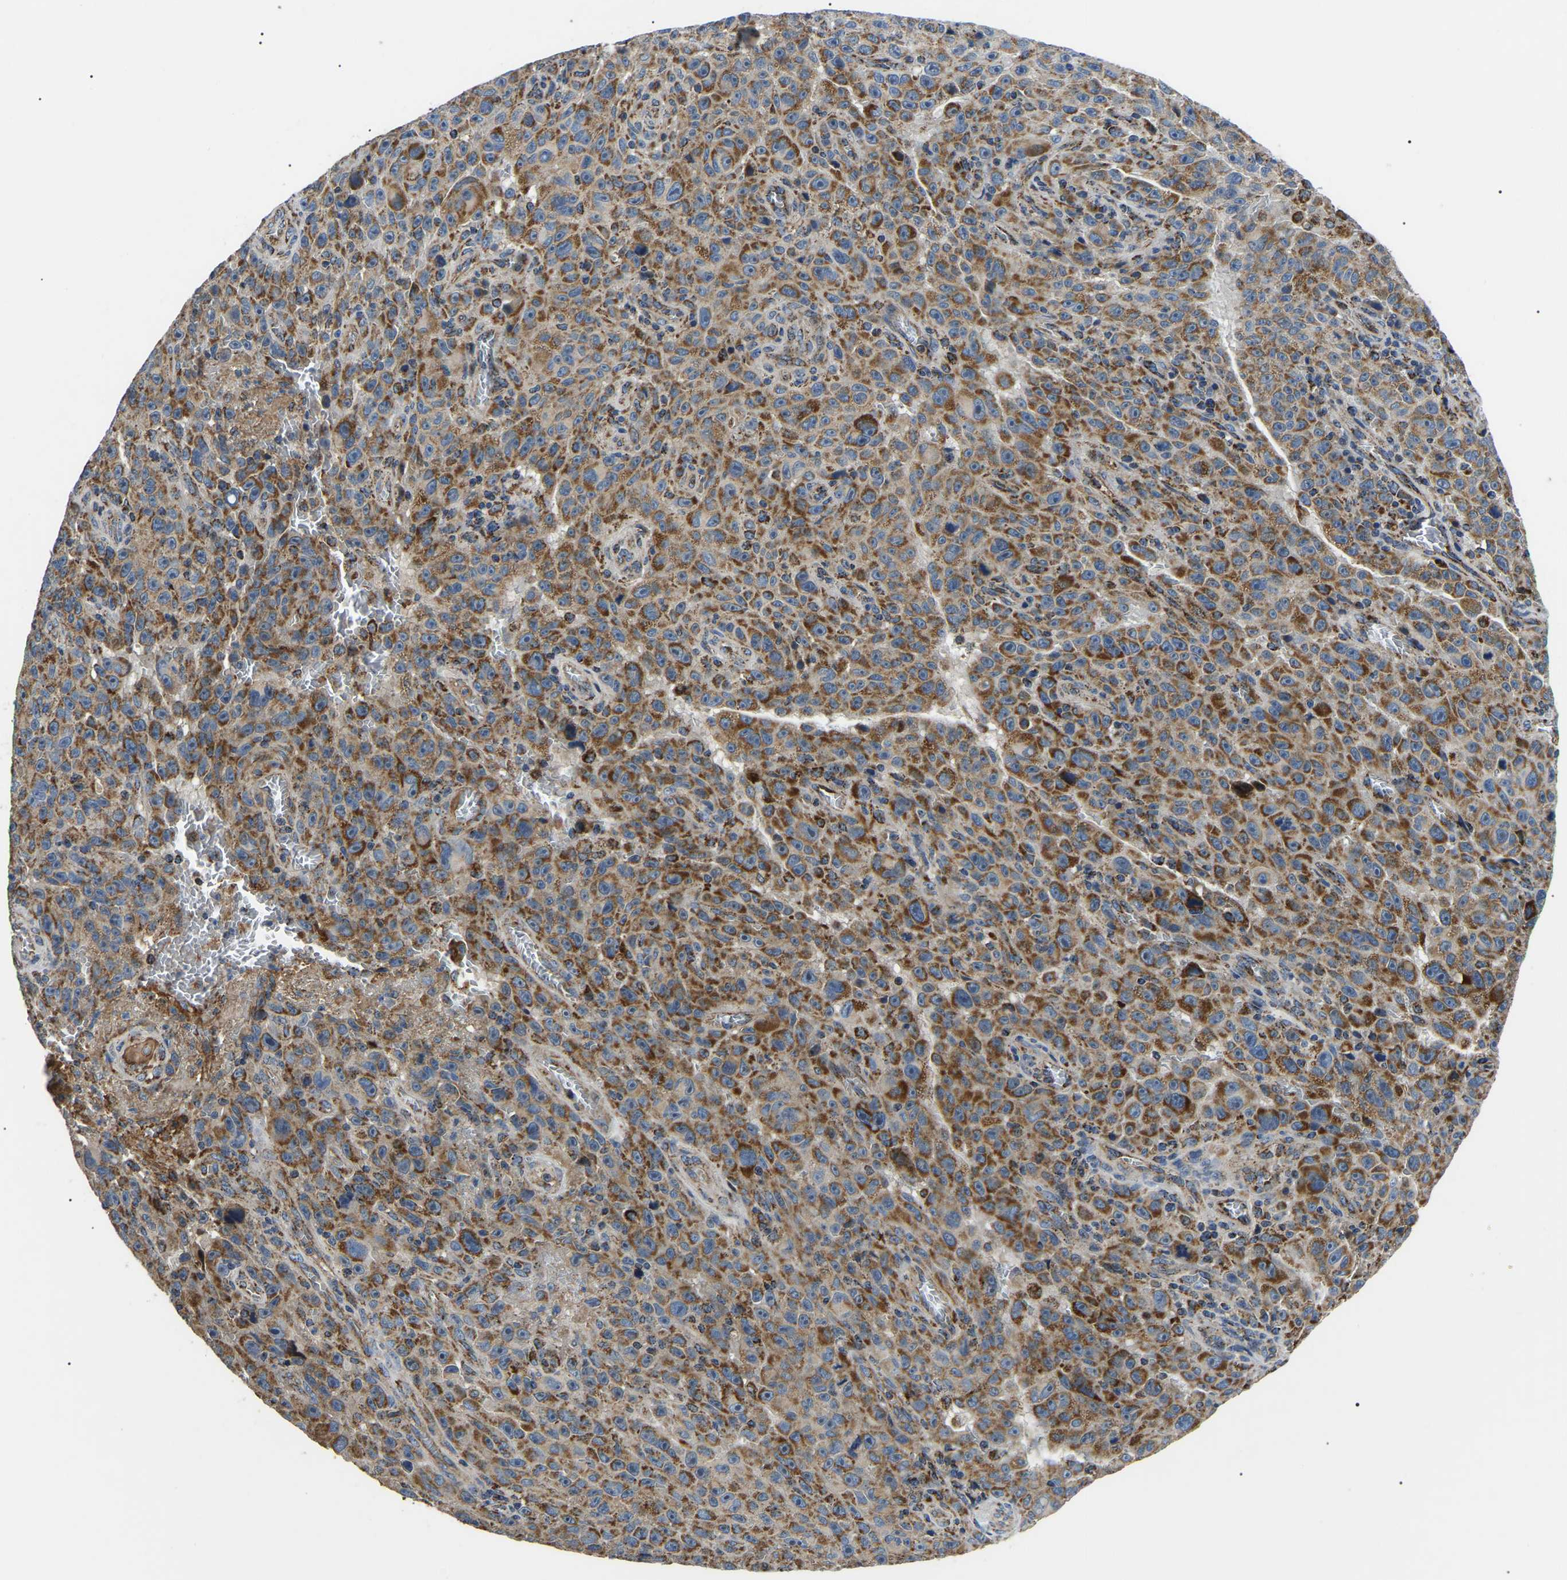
{"staining": {"intensity": "moderate", "quantity": ">75%", "location": "cytoplasmic/membranous"}, "tissue": "melanoma", "cell_type": "Tumor cells", "image_type": "cancer", "snomed": [{"axis": "morphology", "description": "Malignant melanoma, NOS"}, {"axis": "topography", "description": "Skin"}], "caption": "The micrograph shows immunohistochemical staining of malignant melanoma. There is moderate cytoplasmic/membranous expression is appreciated in about >75% of tumor cells. The staining is performed using DAB (3,3'-diaminobenzidine) brown chromogen to label protein expression. The nuclei are counter-stained blue using hematoxylin.", "gene": "PPM1E", "patient": {"sex": "female", "age": 82}}